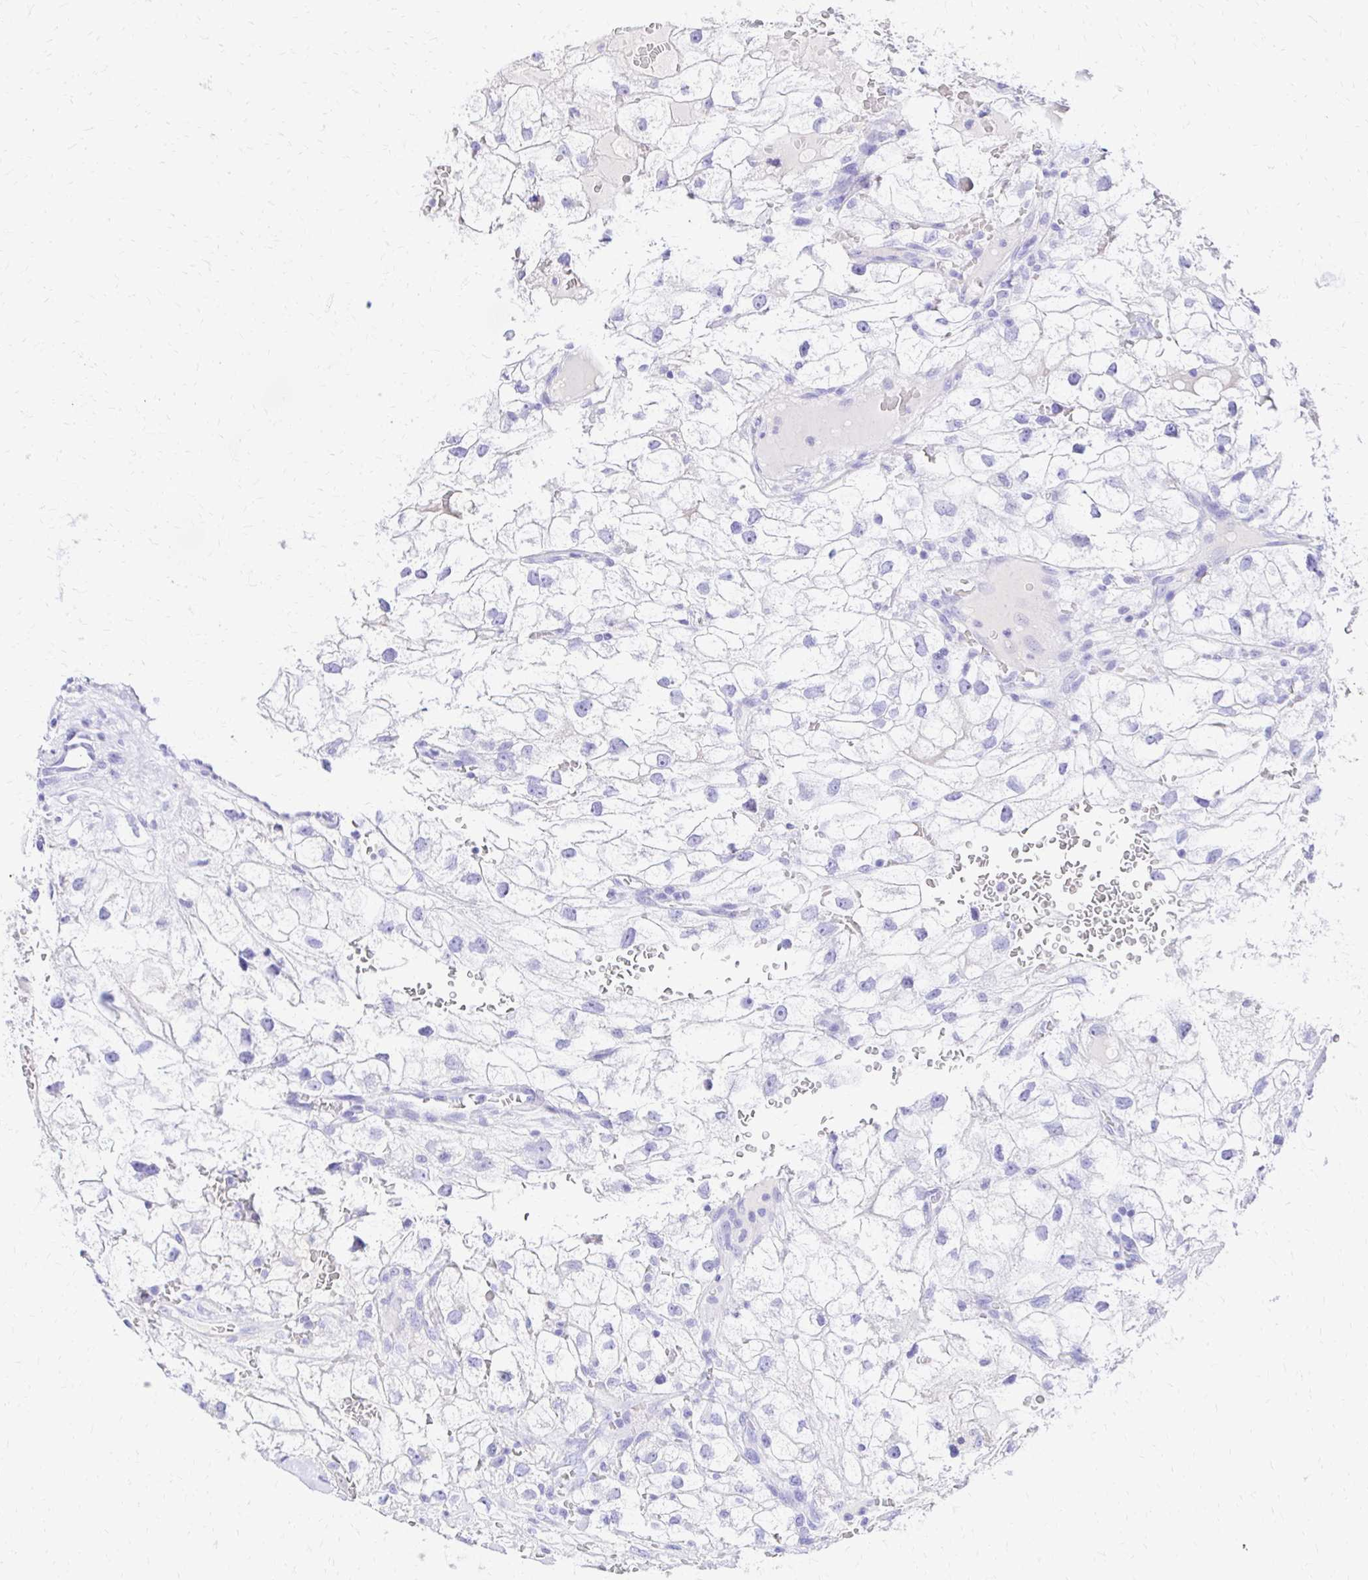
{"staining": {"intensity": "negative", "quantity": "none", "location": "none"}, "tissue": "renal cancer", "cell_type": "Tumor cells", "image_type": "cancer", "snomed": [{"axis": "morphology", "description": "Adenocarcinoma, NOS"}, {"axis": "topography", "description": "Kidney"}], "caption": "Tumor cells are negative for protein expression in human renal cancer (adenocarcinoma).", "gene": "S100G", "patient": {"sex": "male", "age": 59}}